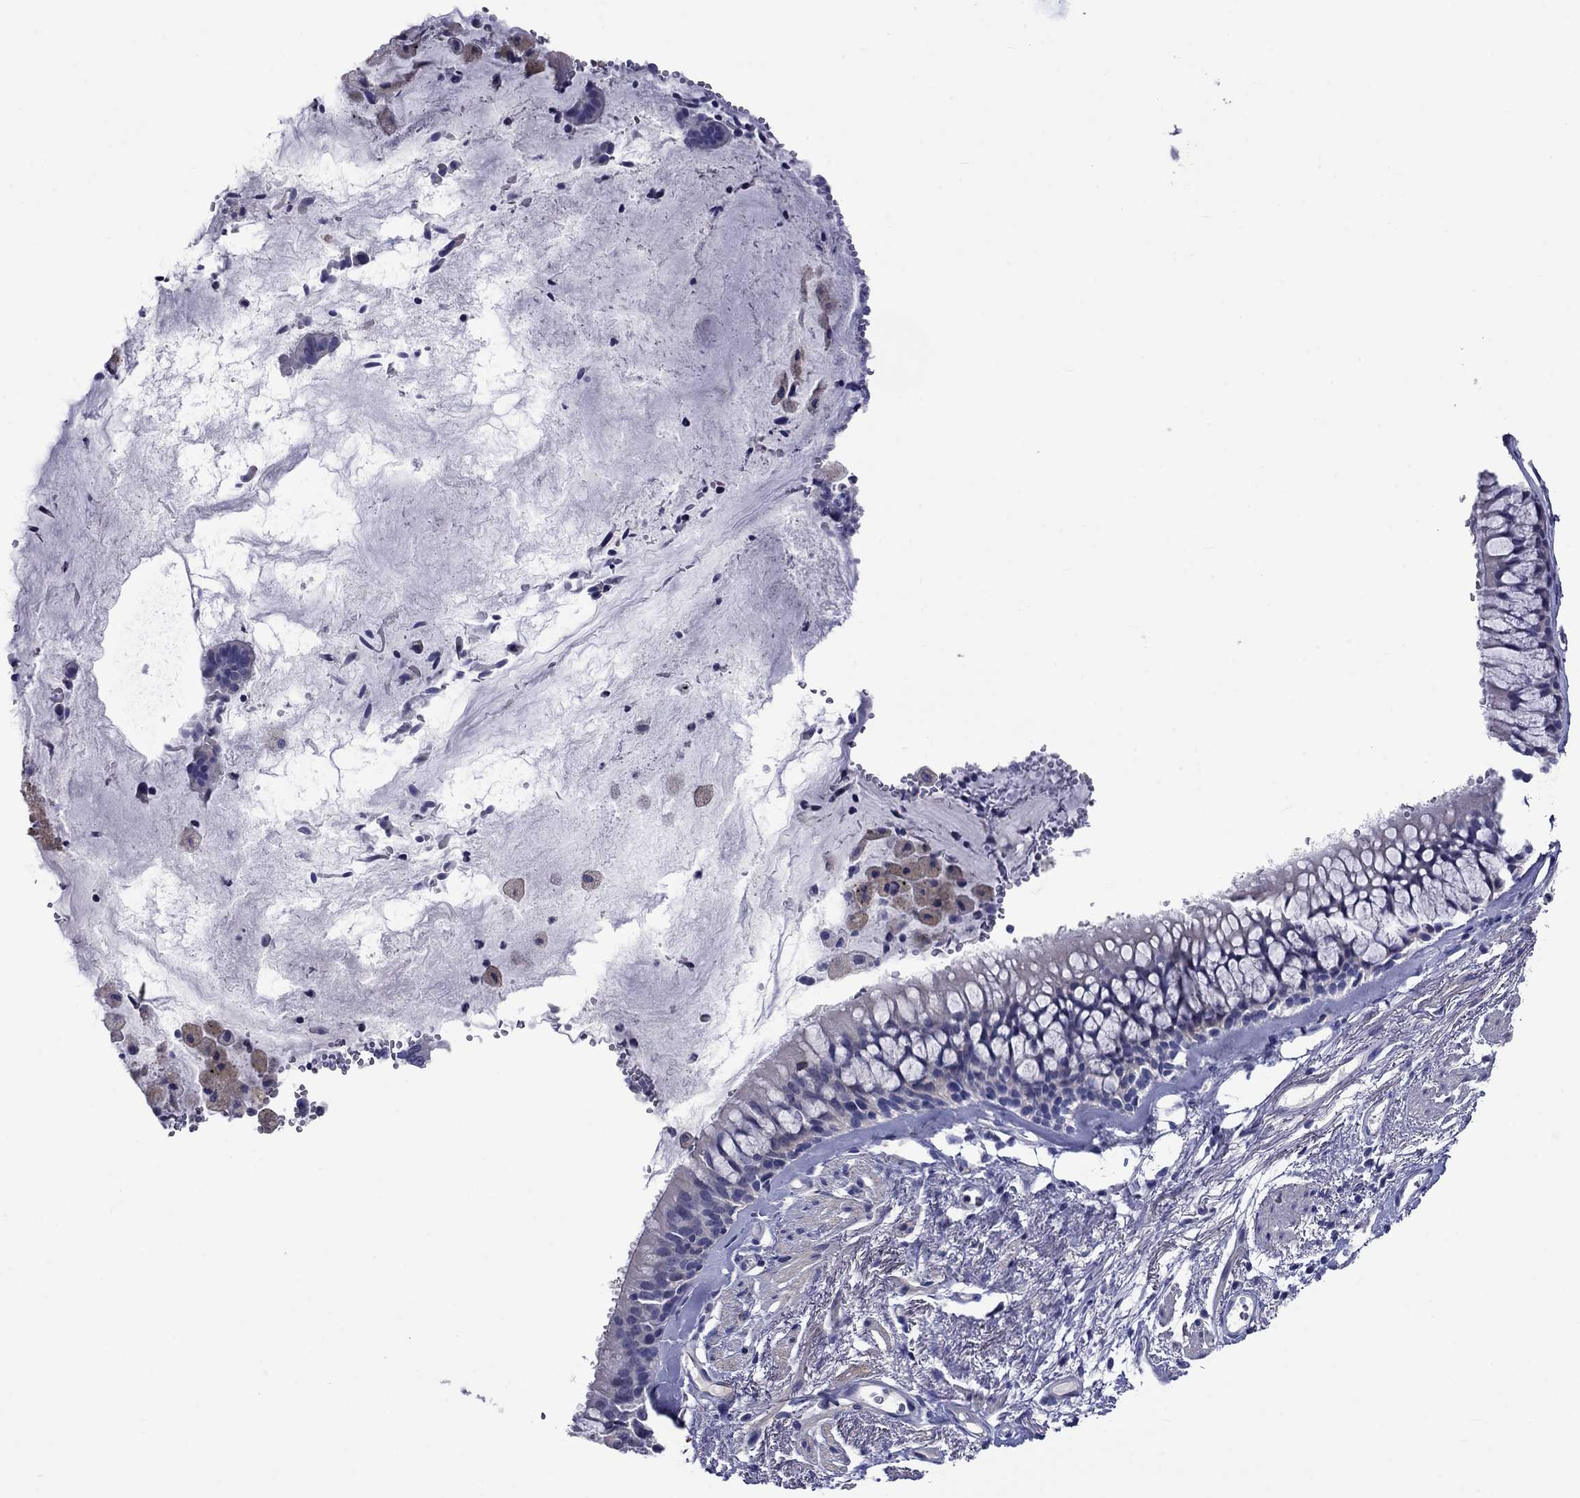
{"staining": {"intensity": "negative", "quantity": "none", "location": "none"}, "tissue": "bronchus", "cell_type": "Respiratory epithelial cells", "image_type": "normal", "snomed": [{"axis": "morphology", "description": "Normal tissue, NOS"}, {"axis": "topography", "description": "Bronchus"}, {"axis": "topography", "description": "Lung"}], "caption": "An IHC micrograph of benign bronchus is shown. There is no staining in respiratory epithelial cells of bronchus. The staining is performed using DAB (3,3'-diaminobenzidine) brown chromogen with nuclei counter-stained in using hematoxylin.", "gene": "CNDP1", "patient": {"sex": "female", "age": 57}}